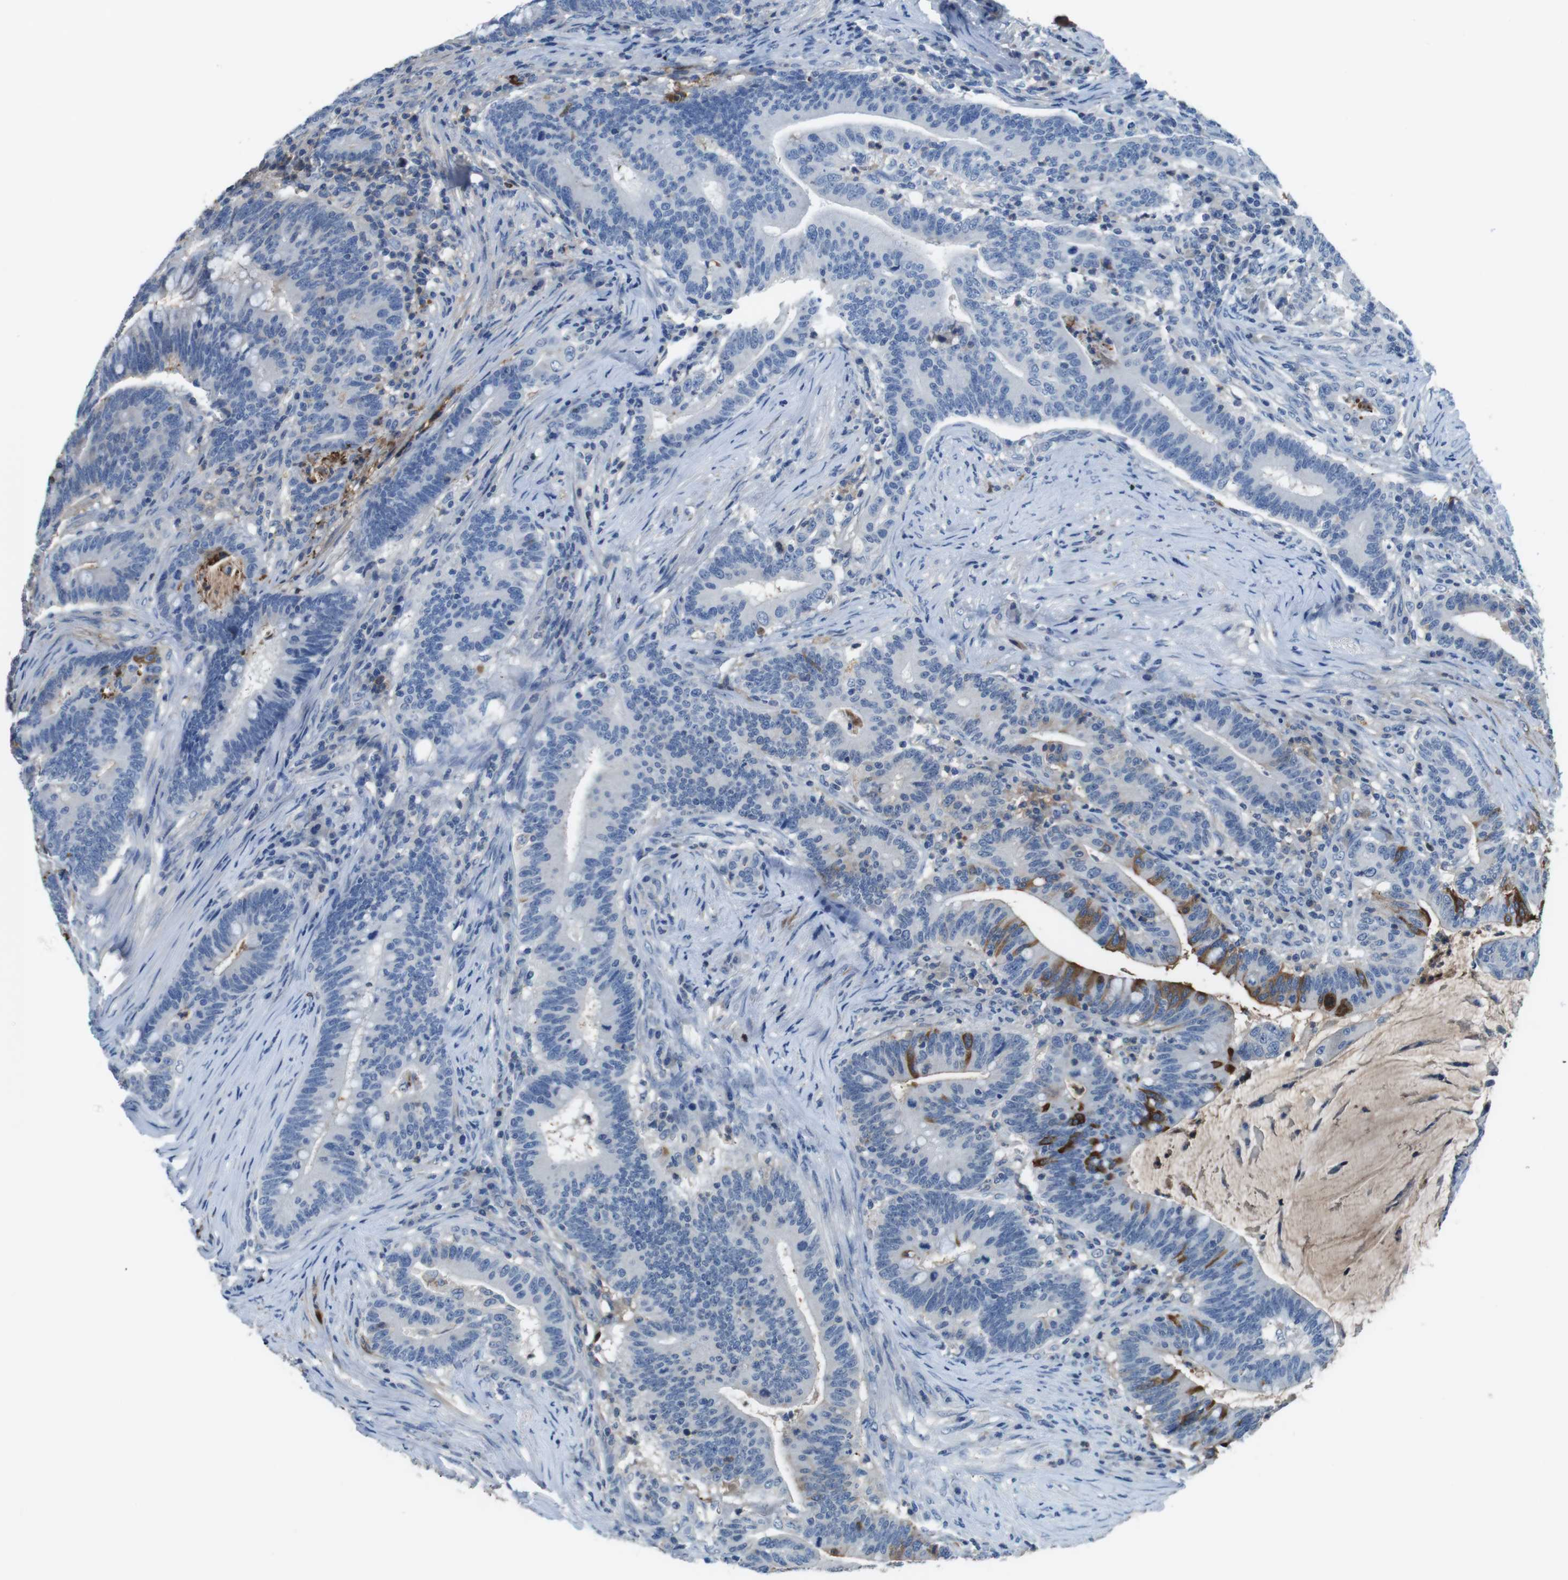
{"staining": {"intensity": "moderate", "quantity": "<25%", "location": "cytoplasmic/membranous"}, "tissue": "colorectal cancer", "cell_type": "Tumor cells", "image_type": "cancer", "snomed": [{"axis": "morphology", "description": "Normal tissue, NOS"}, {"axis": "morphology", "description": "Adenocarcinoma, NOS"}, {"axis": "topography", "description": "Colon"}], "caption": "Immunohistochemistry (DAB (3,3'-diaminobenzidine)) staining of human adenocarcinoma (colorectal) exhibits moderate cytoplasmic/membranous protein staining in approximately <25% of tumor cells.", "gene": "TMPRSS15", "patient": {"sex": "female", "age": 66}}